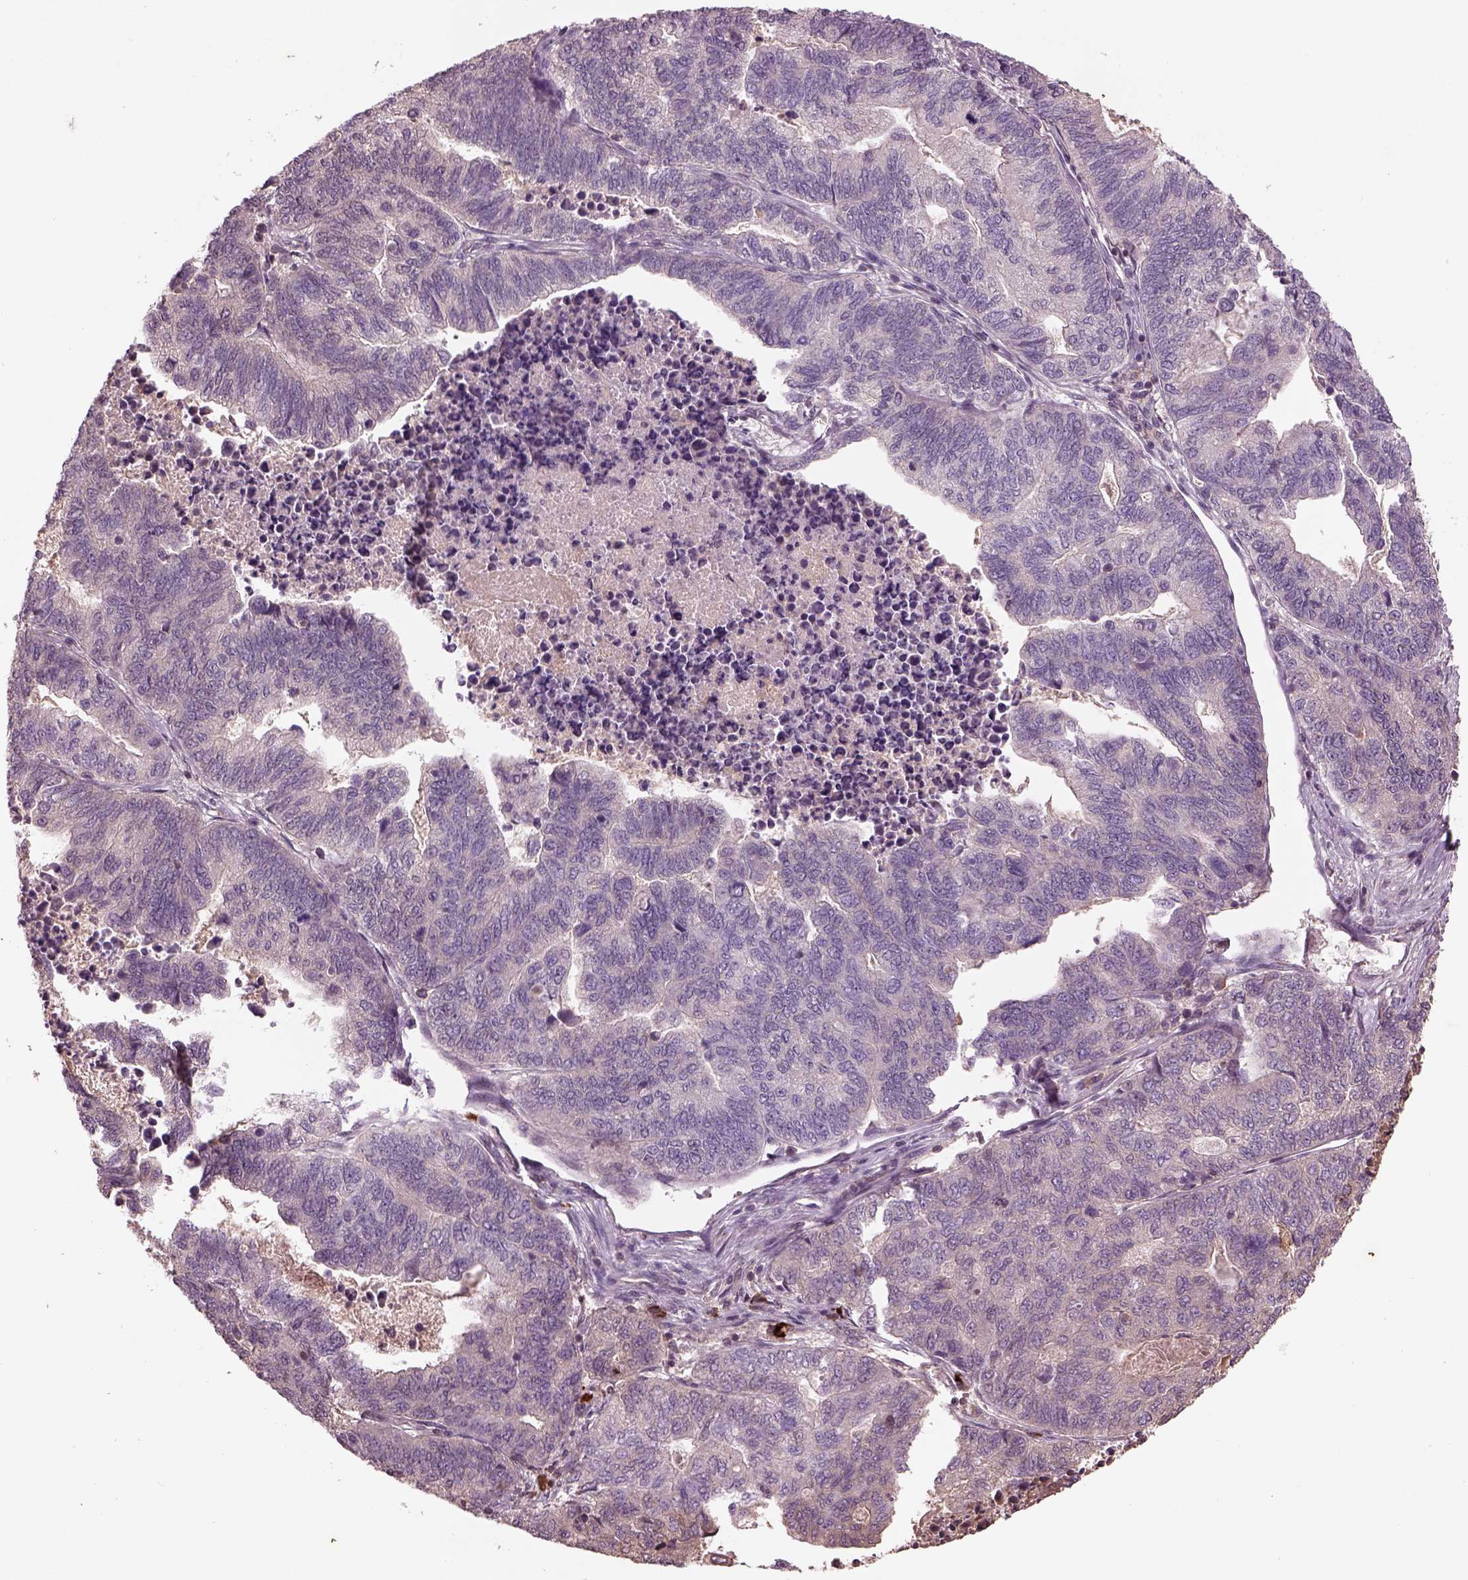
{"staining": {"intensity": "negative", "quantity": "none", "location": "none"}, "tissue": "stomach cancer", "cell_type": "Tumor cells", "image_type": "cancer", "snomed": [{"axis": "morphology", "description": "Adenocarcinoma, NOS"}, {"axis": "topography", "description": "Stomach, upper"}], "caption": "High magnification brightfield microscopy of stomach cancer stained with DAB (brown) and counterstained with hematoxylin (blue): tumor cells show no significant staining.", "gene": "PTX4", "patient": {"sex": "female", "age": 67}}